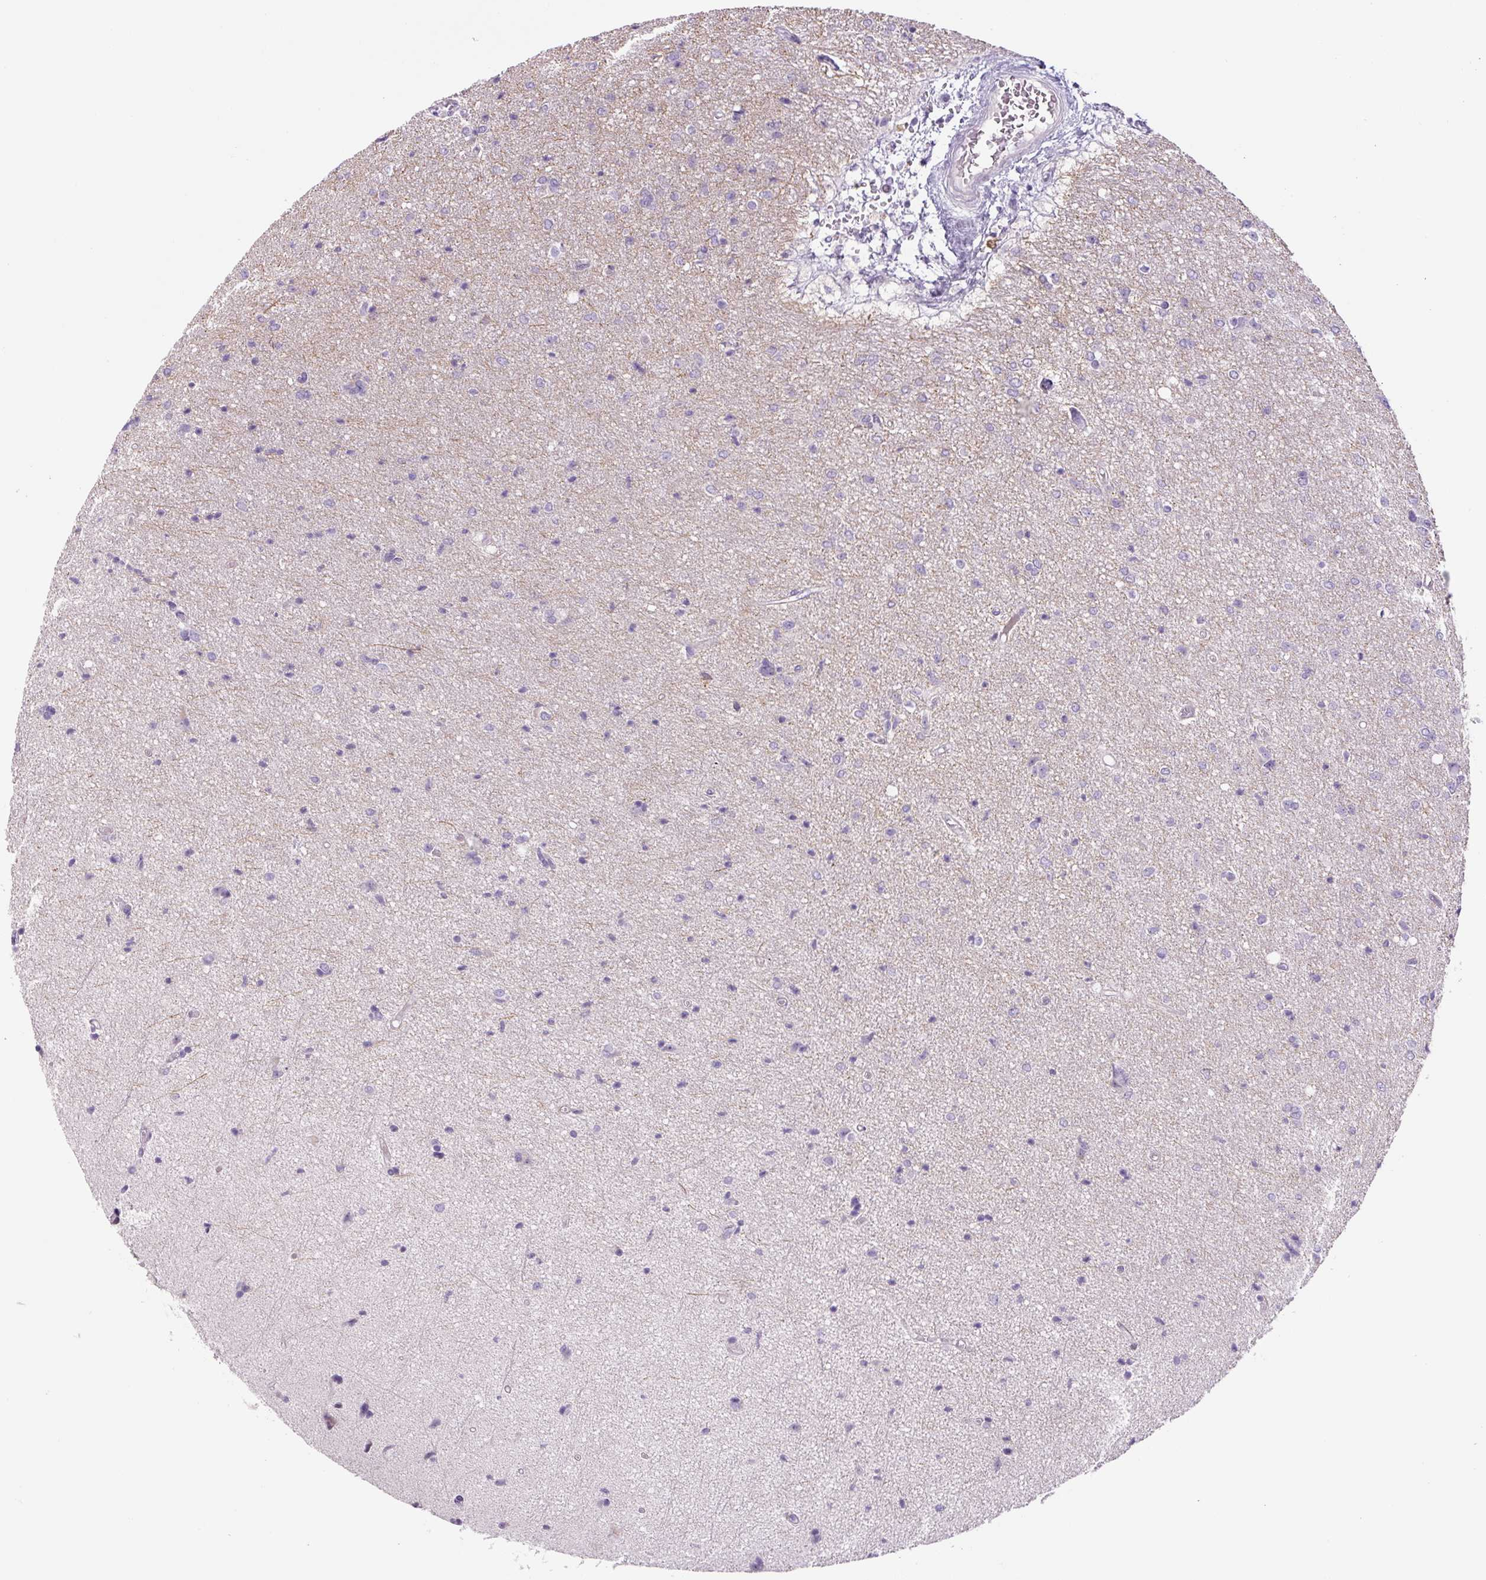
{"staining": {"intensity": "negative", "quantity": "none", "location": "none"}, "tissue": "glioma", "cell_type": "Tumor cells", "image_type": "cancer", "snomed": [{"axis": "morphology", "description": "Glioma, malignant, Low grade"}, {"axis": "topography", "description": "Brain"}], "caption": "There is no significant positivity in tumor cells of glioma. (DAB immunohistochemistry (IHC) visualized using brightfield microscopy, high magnification).", "gene": "DISP3", "patient": {"sex": "male", "age": 26}}